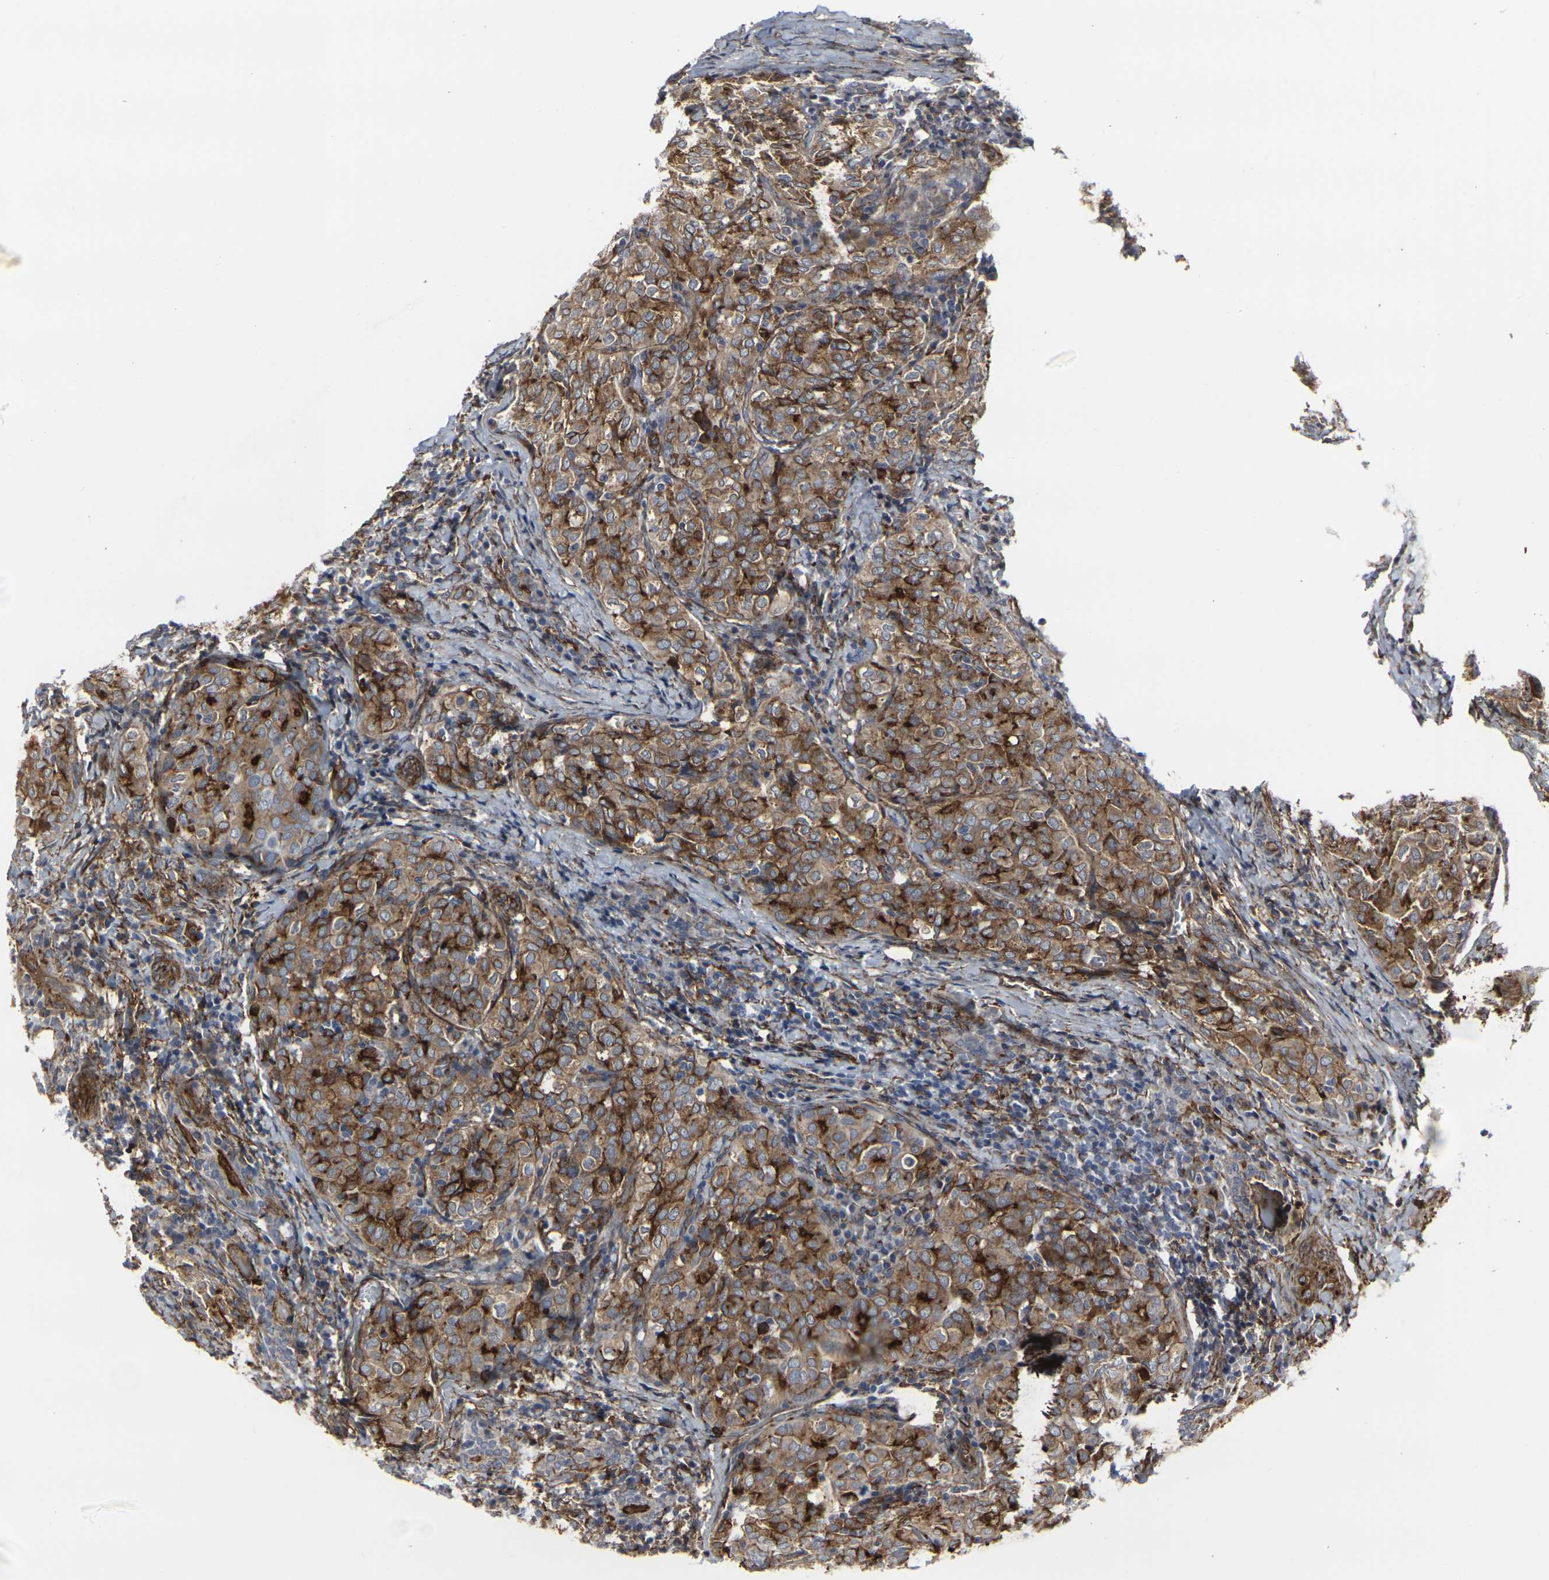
{"staining": {"intensity": "moderate", "quantity": ">75%", "location": "cytoplasmic/membranous"}, "tissue": "thyroid cancer", "cell_type": "Tumor cells", "image_type": "cancer", "snomed": [{"axis": "morphology", "description": "Normal tissue, NOS"}, {"axis": "morphology", "description": "Papillary adenocarcinoma, NOS"}, {"axis": "topography", "description": "Thyroid gland"}], "caption": "A micrograph showing moderate cytoplasmic/membranous positivity in approximately >75% of tumor cells in papillary adenocarcinoma (thyroid), as visualized by brown immunohistochemical staining.", "gene": "MYOF", "patient": {"sex": "female", "age": 30}}